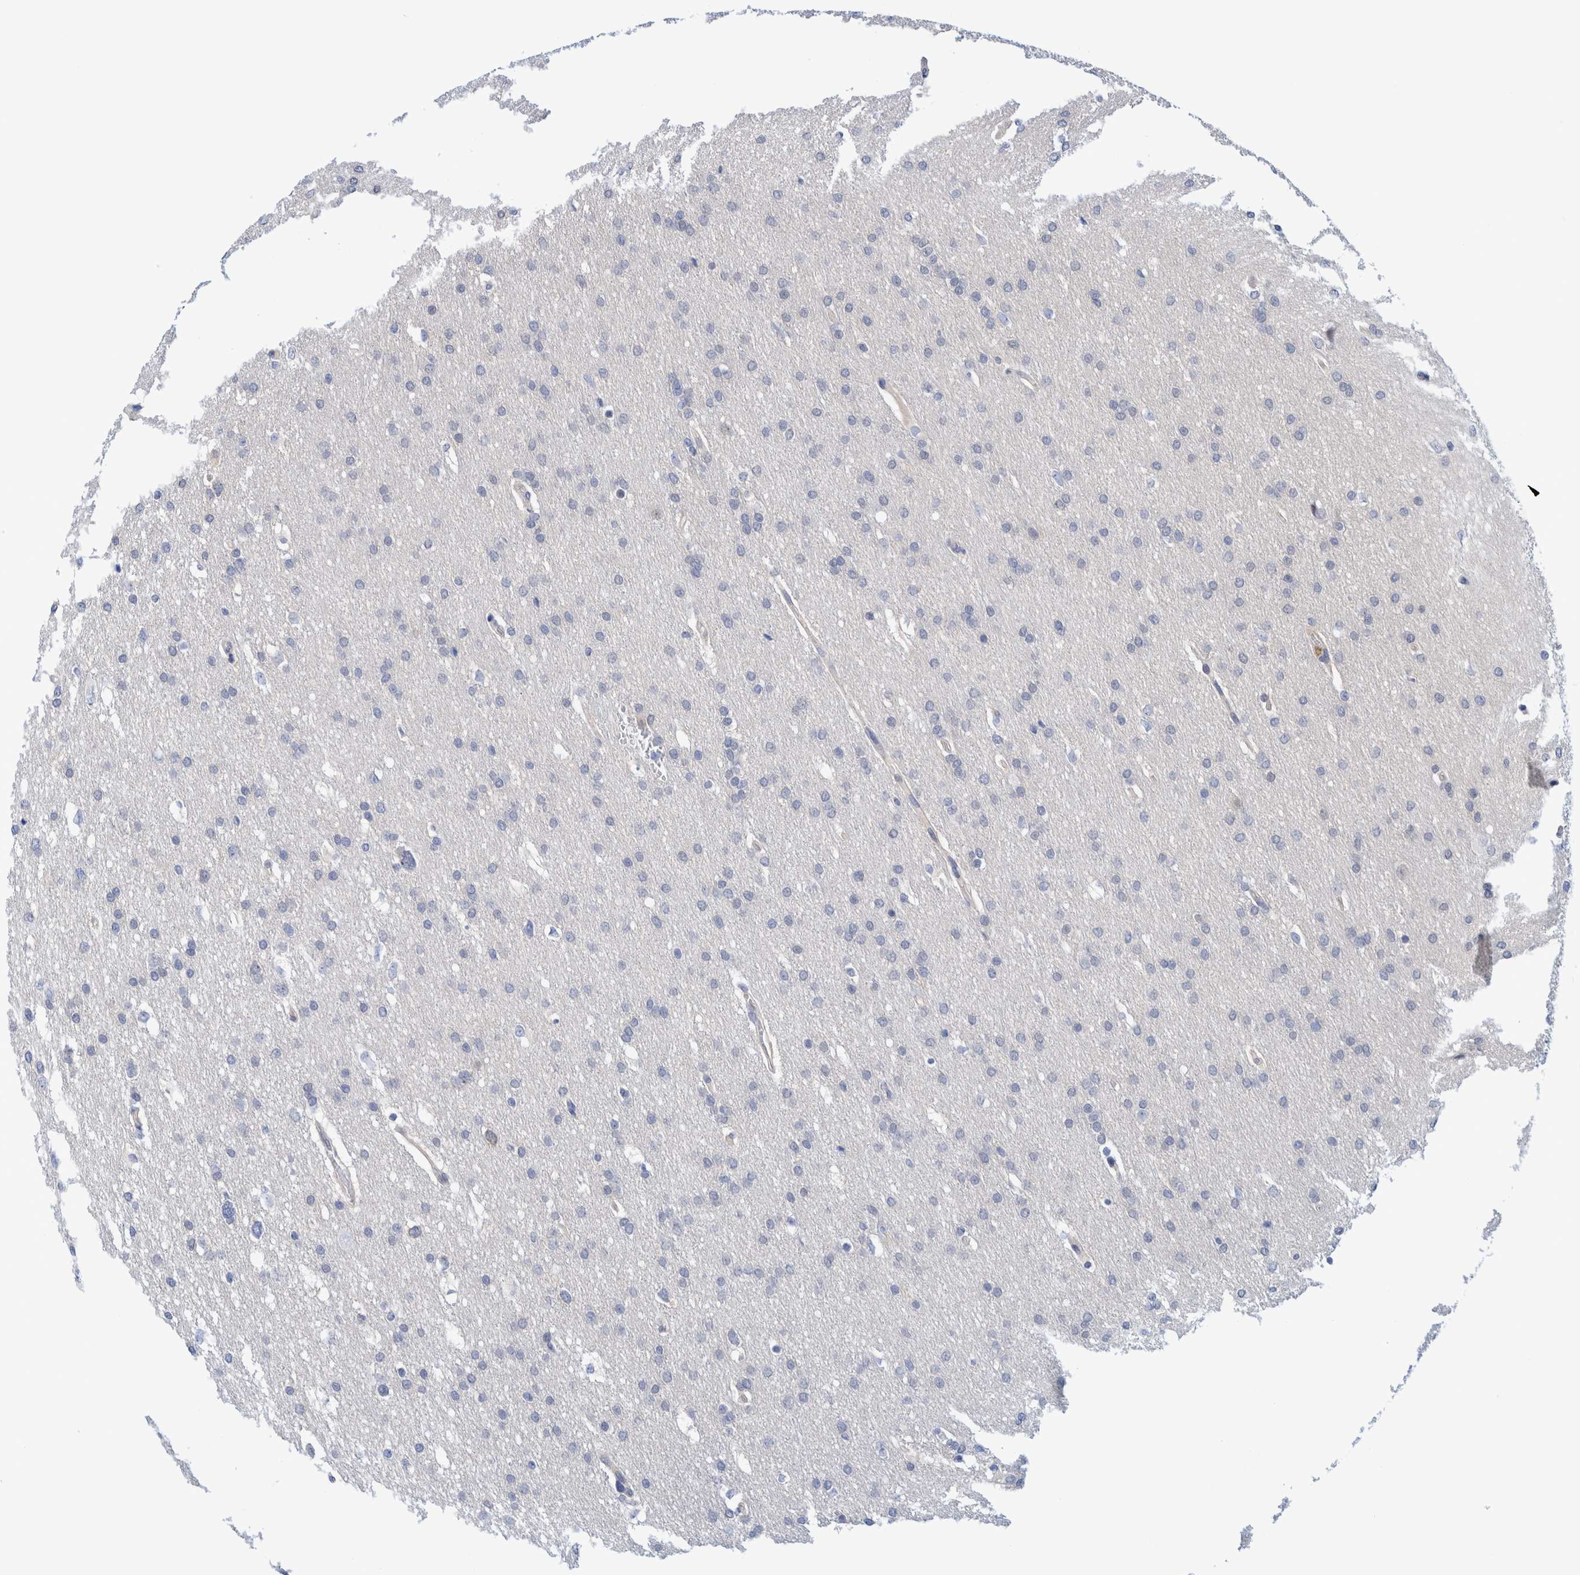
{"staining": {"intensity": "negative", "quantity": "none", "location": "none"}, "tissue": "glioma", "cell_type": "Tumor cells", "image_type": "cancer", "snomed": [{"axis": "morphology", "description": "Glioma, malignant, Low grade"}, {"axis": "topography", "description": "Brain"}], "caption": "Immunohistochemistry (IHC) photomicrograph of neoplastic tissue: glioma stained with DAB (3,3'-diaminobenzidine) displays no significant protein staining in tumor cells.", "gene": "PFAS", "patient": {"sex": "female", "age": 37}}